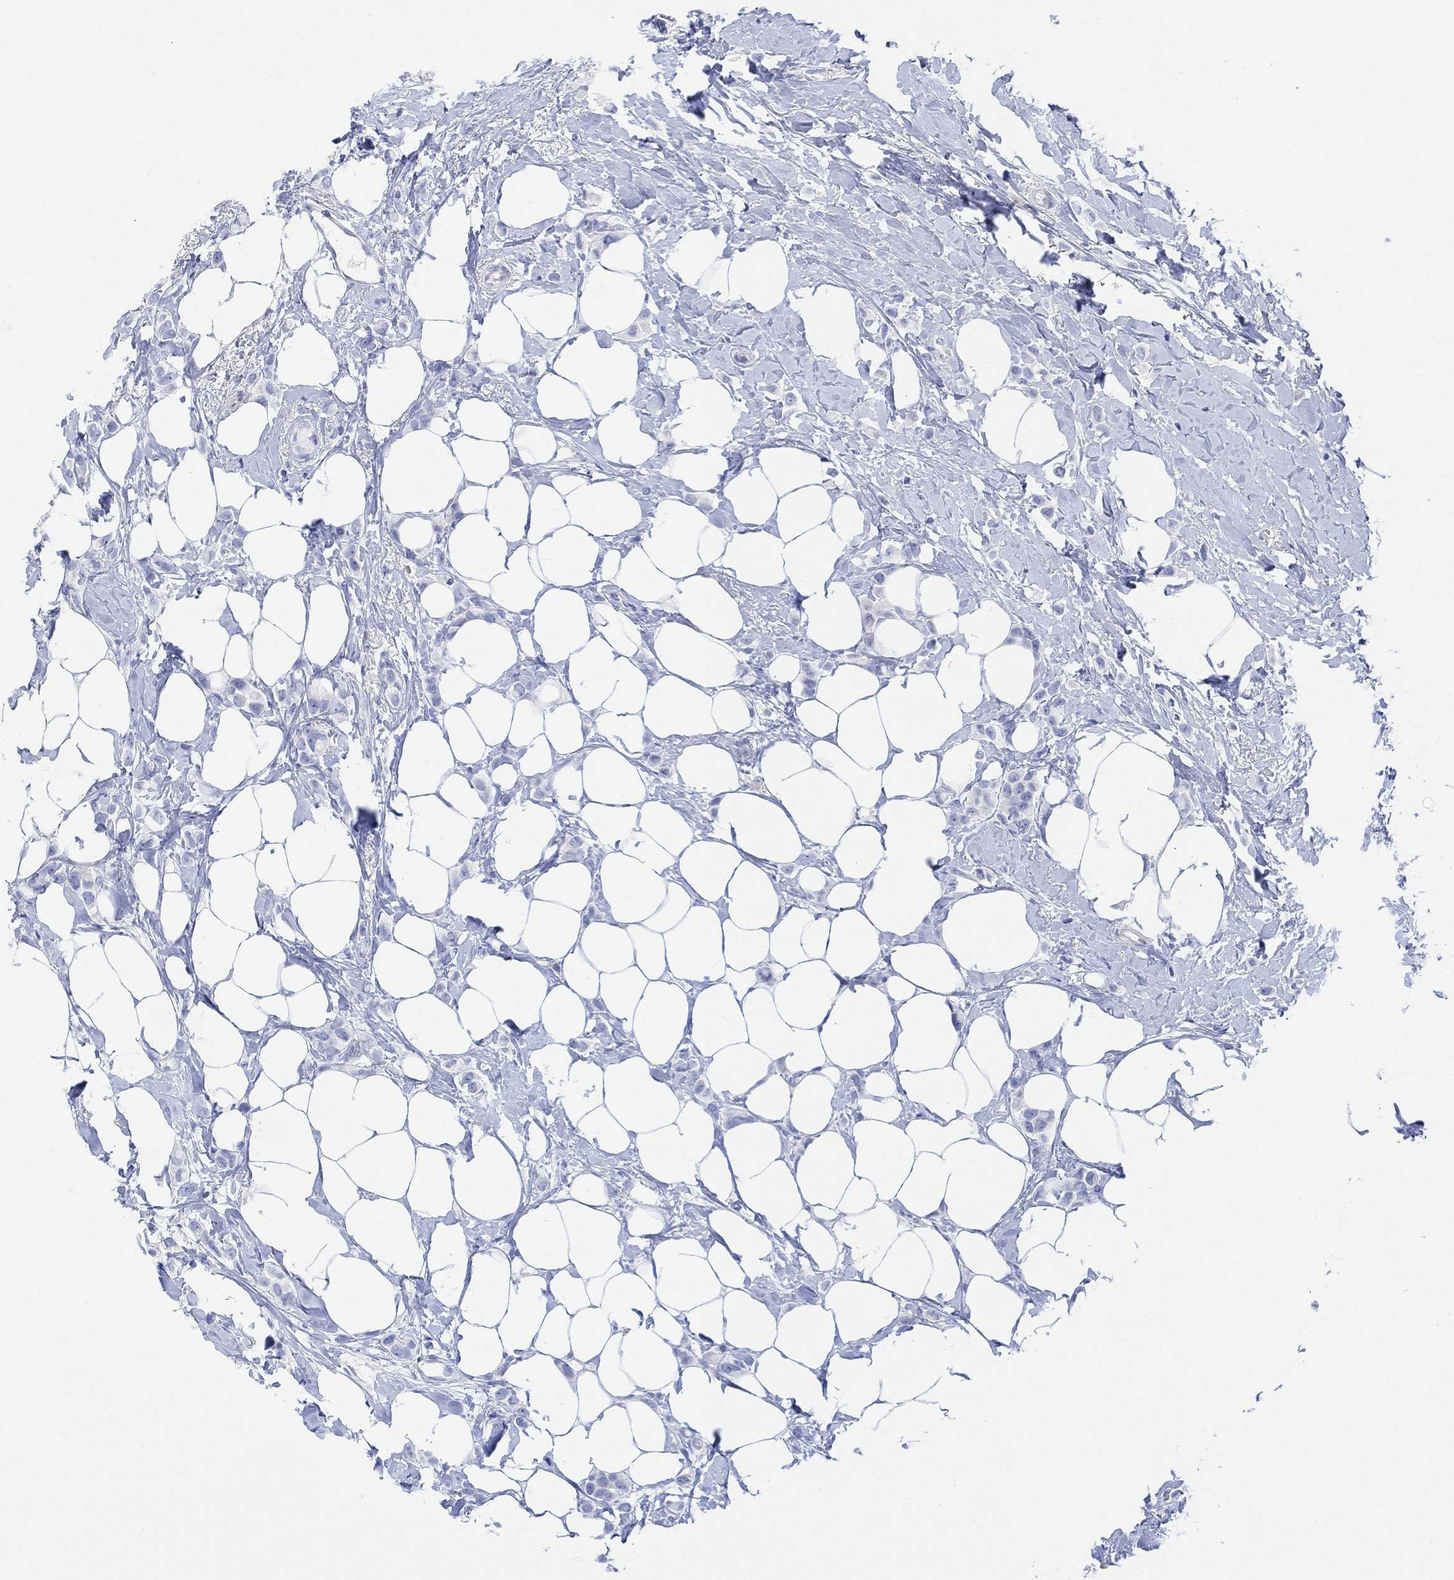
{"staining": {"intensity": "negative", "quantity": "none", "location": "none"}, "tissue": "breast cancer", "cell_type": "Tumor cells", "image_type": "cancer", "snomed": [{"axis": "morphology", "description": "Lobular carcinoma"}, {"axis": "topography", "description": "Breast"}], "caption": "This photomicrograph is of breast cancer (lobular carcinoma) stained with immunohistochemistry (IHC) to label a protein in brown with the nuclei are counter-stained blue. There is no positivity in tumor cells.", "gene": "GNG13", "patient": {"sex": "female", "age": 66}}